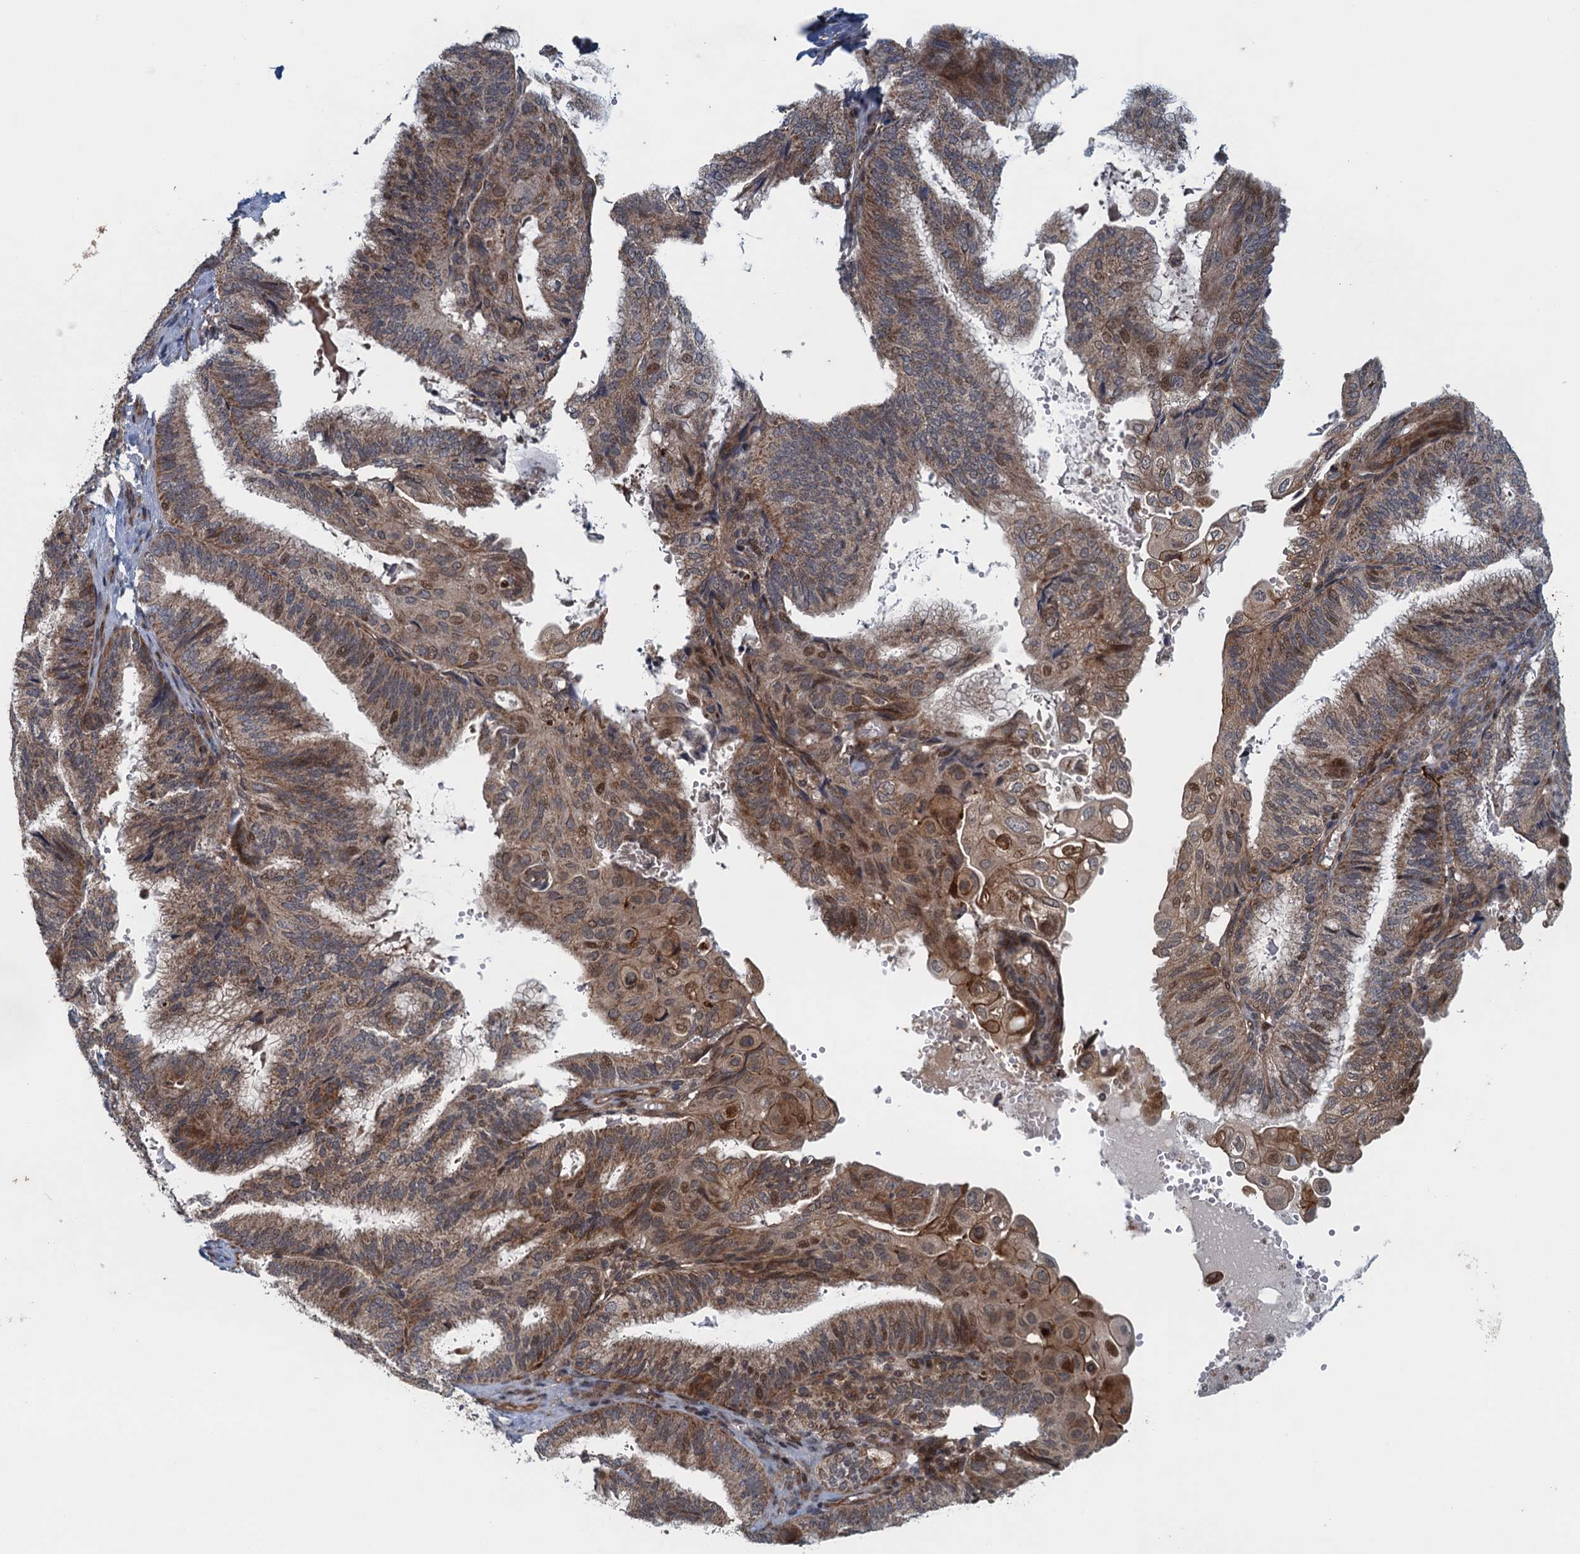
{"staining": {"intensity": "moderate", "quantity": "25%-75%", "location": "cytoplasmic/membranous,nuclear"}, "tissue": "endometrial cancer", "cell_type": "Tumor cells", "image_type": "cancer", "snomed": [{"axis": "morphology", "description": "Adenocarcinoma, NOS"}, {"axis": "topography", "description": "Endometrium"}], "caption": "About 25%-75% of tumor cells in human endometrial adenocarcinoma exhibit moderate cytoplasmic/membranous and nuclear protein expression as visualized by brown immunohistochemical staining.", "gene": "NLRP10", "patient": {"sex": "female", "age": 49}}